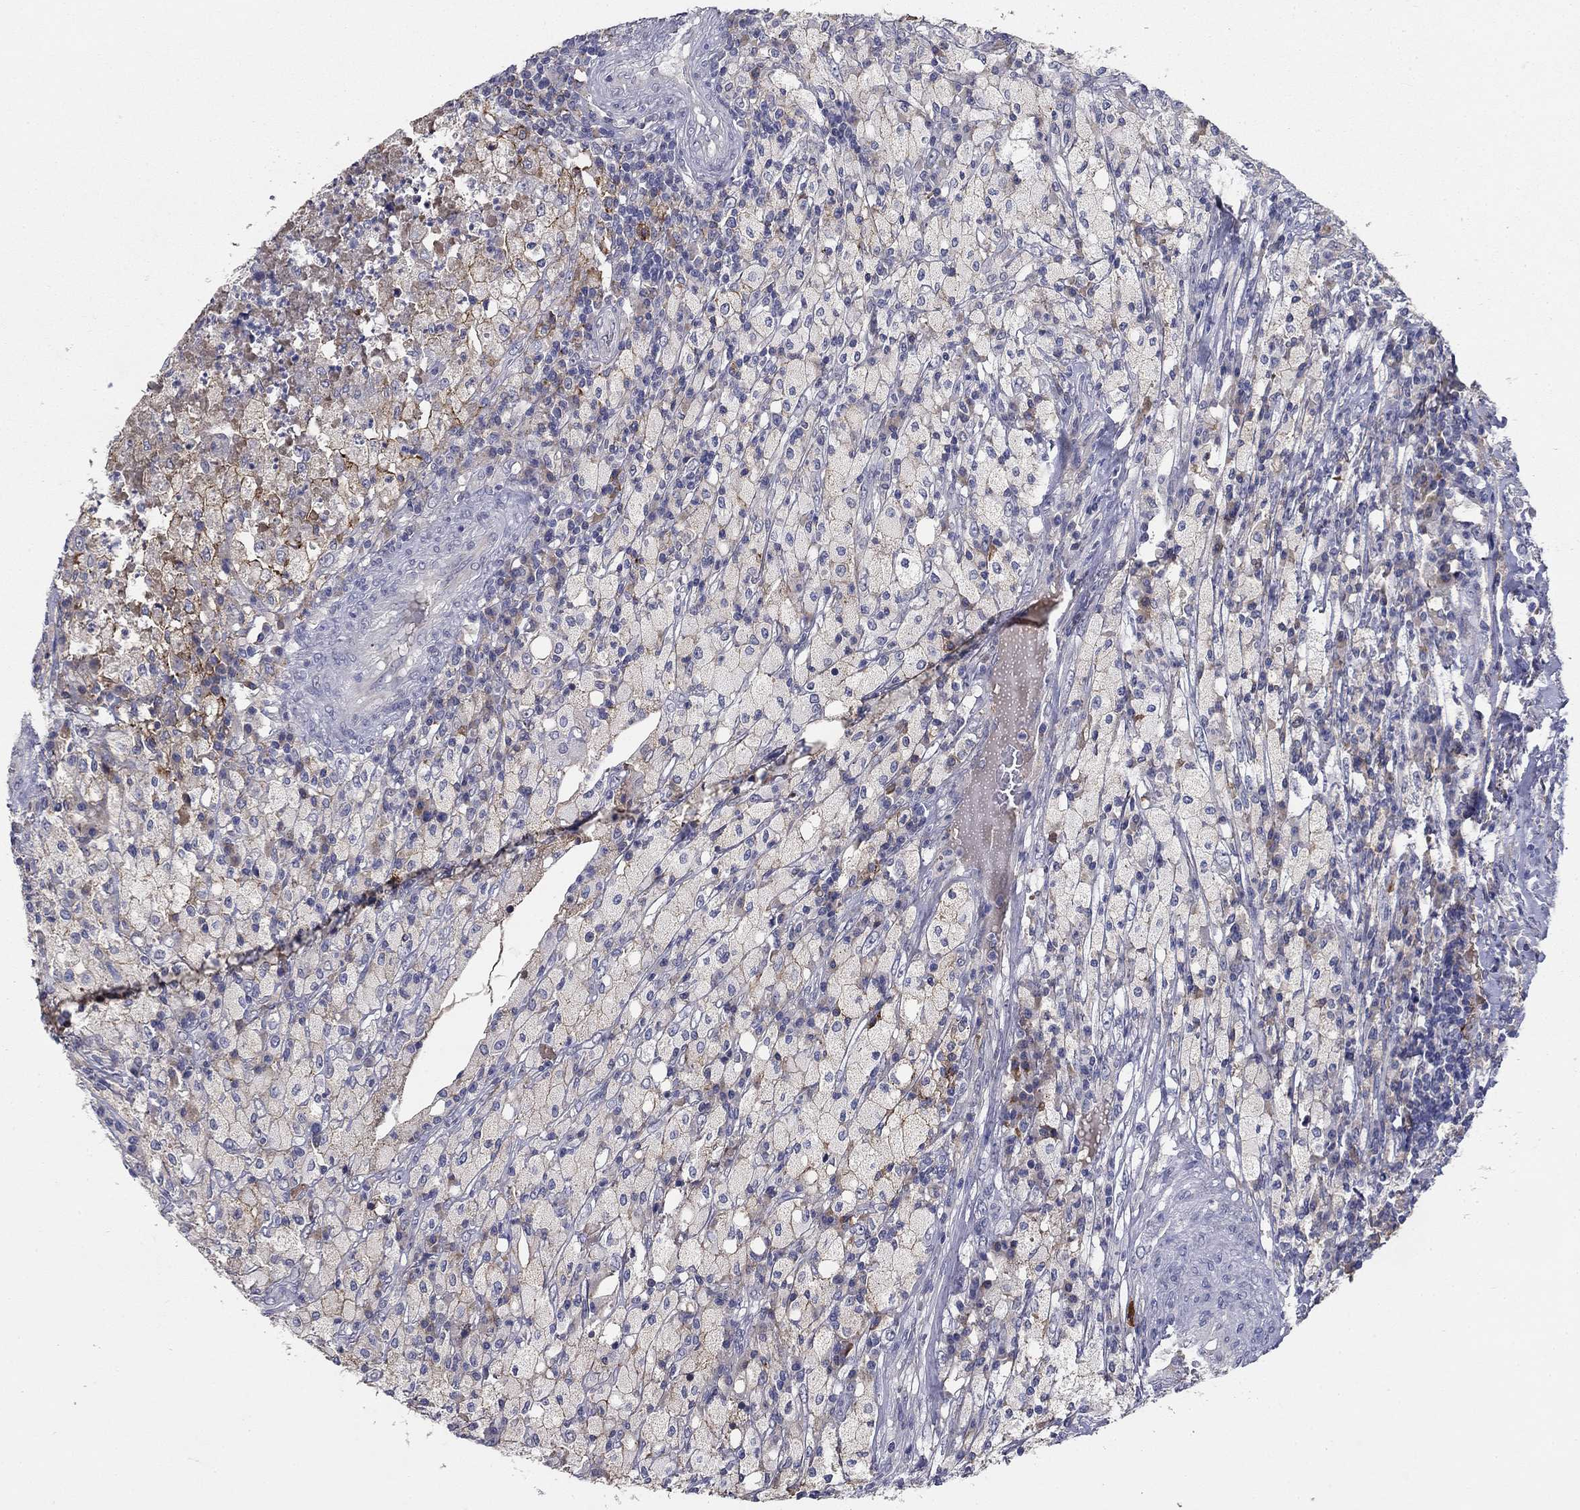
{"staining": {"intensity": "negative", "quantity": "none", "location": "none"}, "tissue": "testis cancer", "cell_type": "Tumor cells", "image_type": "cancer", "snomed": [{"axis": "morphology", "description": "Necrosis, NOS"}, {"axis": "morphology", "description": "Carcinoma, Embryonal, NOS"}, {"axis": "topography", "description": "Testis"}], "caption": "The IHC micrograph has no significant staining in tumor cells of testis cancer tissue. Brightfield microscopy of immunohistochemistry (IHC) stained with DAB (3,3'-diaminobenzidine) (brown) and hematoxylin (blue), captured at high magnification.", "gene": "CD274", "patient": {"sex": "male", "age": 19}}